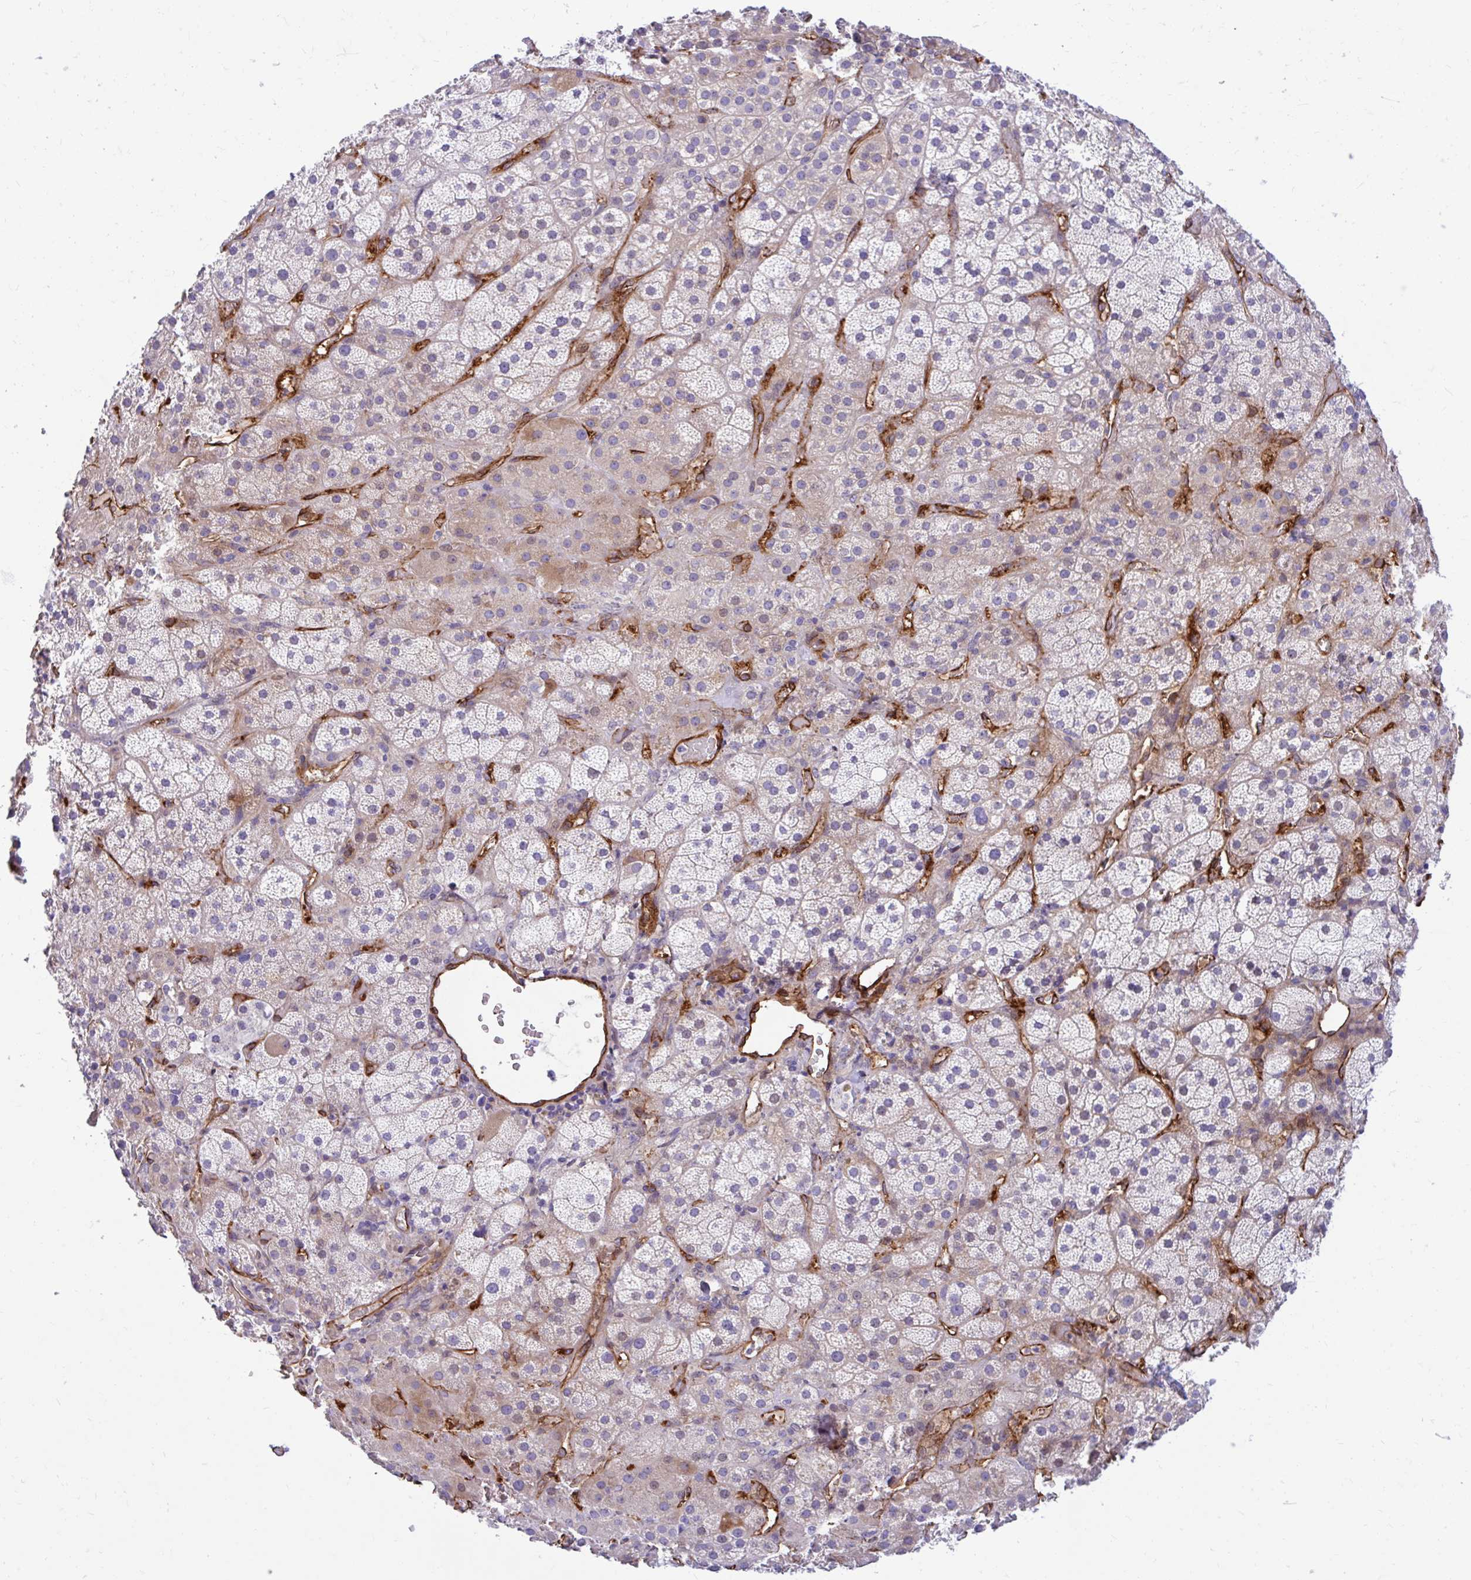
{"staining": {"intensity": "moderate", "quantity": "<25%", "location": "cytoplasmic/membranous"}, "tissue": "adrenal gland", "cell_type": "Glandular cells", "image_type": "normal", "snomed": [{"axis": "morphology", "description": "Normal tissue, NOS"}, {"axis": "topography", "description": "Adrenal gland"}], "caption": "Adrenal gland stained with DAB immunohistochemistry (IHC) reveals low levels of moderate cytoplasmic/membranous positivity in about <25% of glandular cells.", "gene": "ESPNL", "patient": {"sex": "male", "age": 57}}